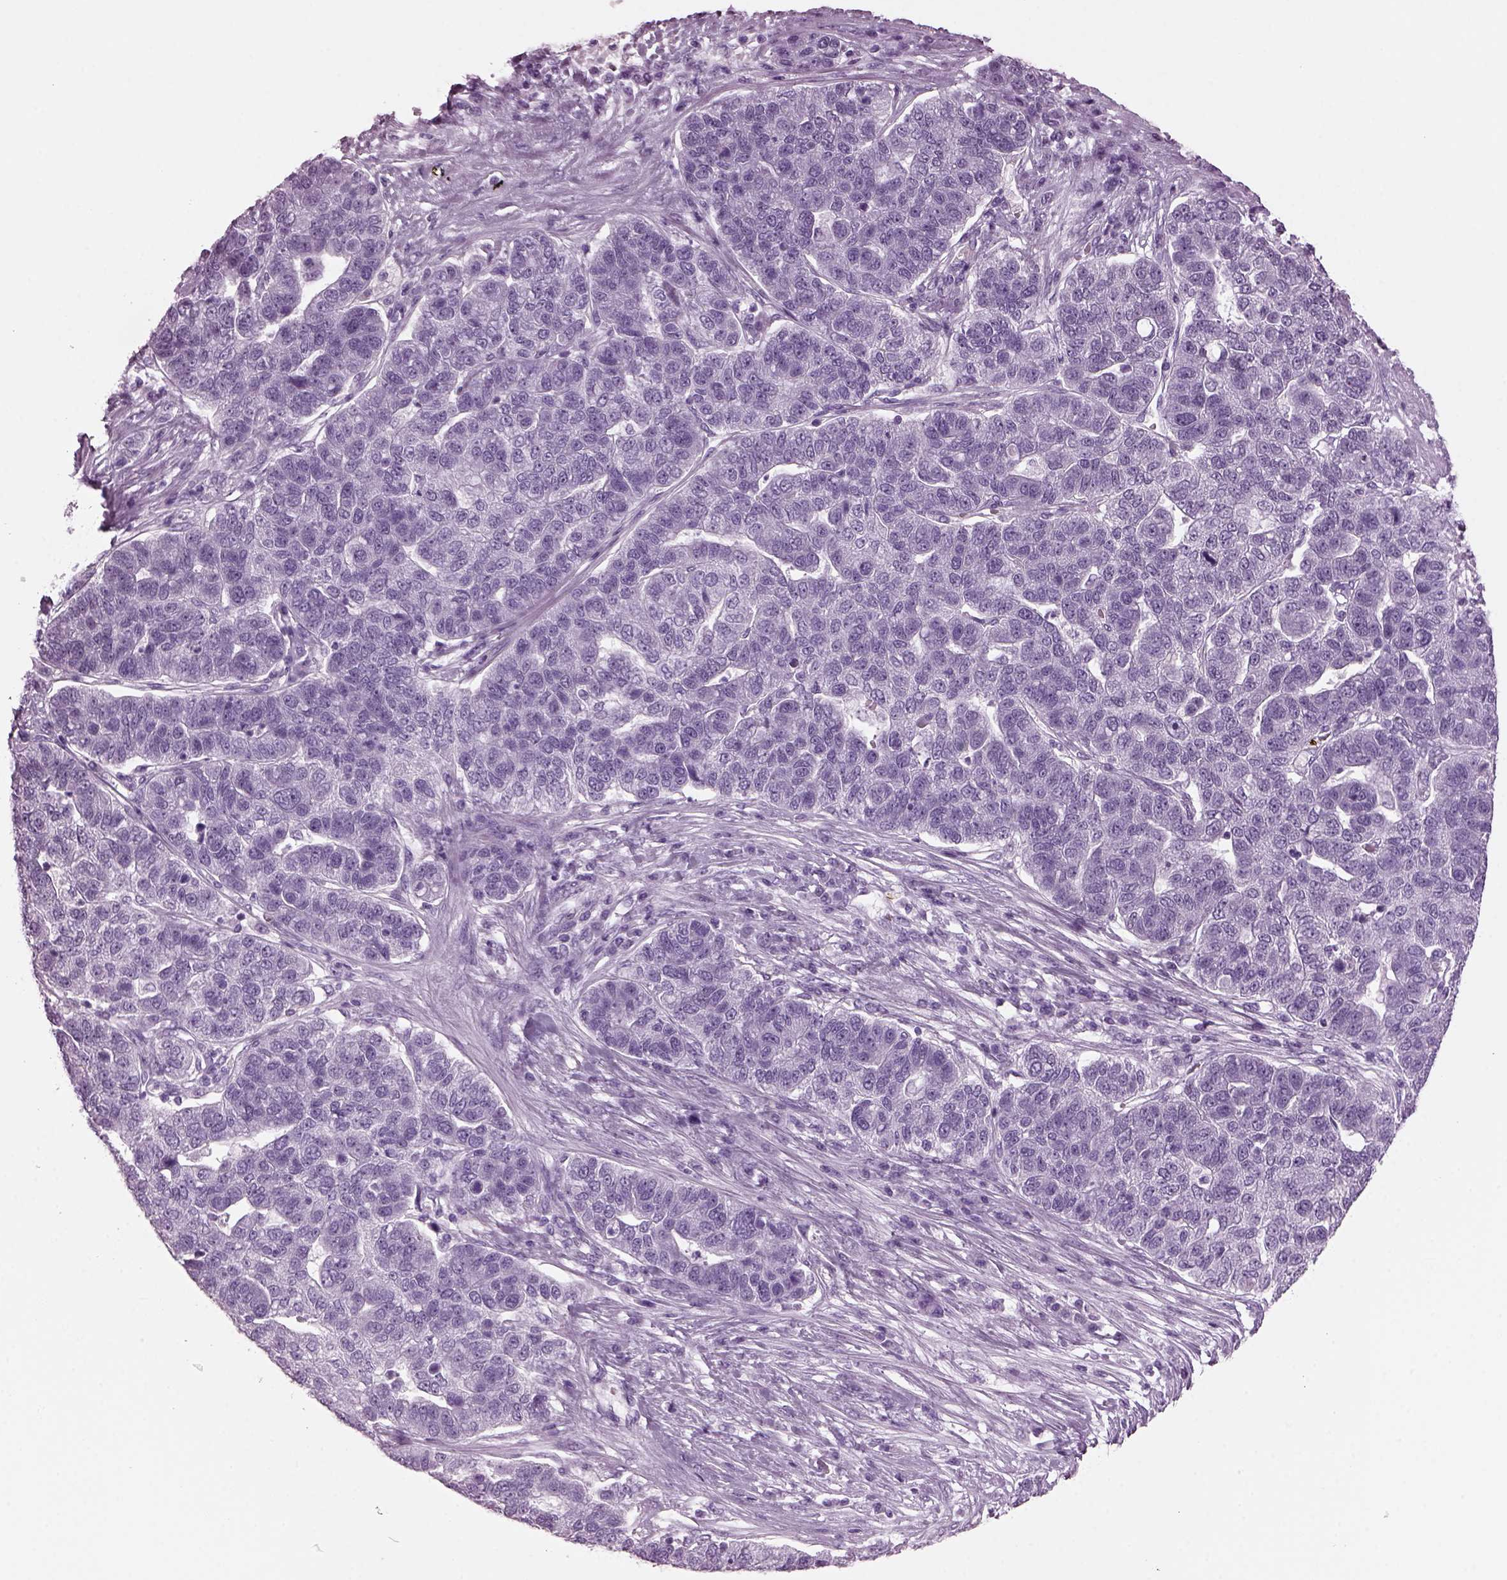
{"staining": {"intensity": "negative", "quantity": "none", "location": "none"}, "tissue": "pancreatic cancer", "cell_type": "Tumor cells", "image_type": "cancer", "snomed": [{"axis": "morphology", "description": "Adenocarcinoma, NOS"}, {"axis": "topography", "description": "Pancreas"}], "caption": "DAB immunohistochemical staining of pancreatic adenocarcinoma shows no significant positivity in tumor cells. Nuclei are stained in blue.", "gene": "KRTAP3-2", "patient": {"sex": "female", "age": 61}}